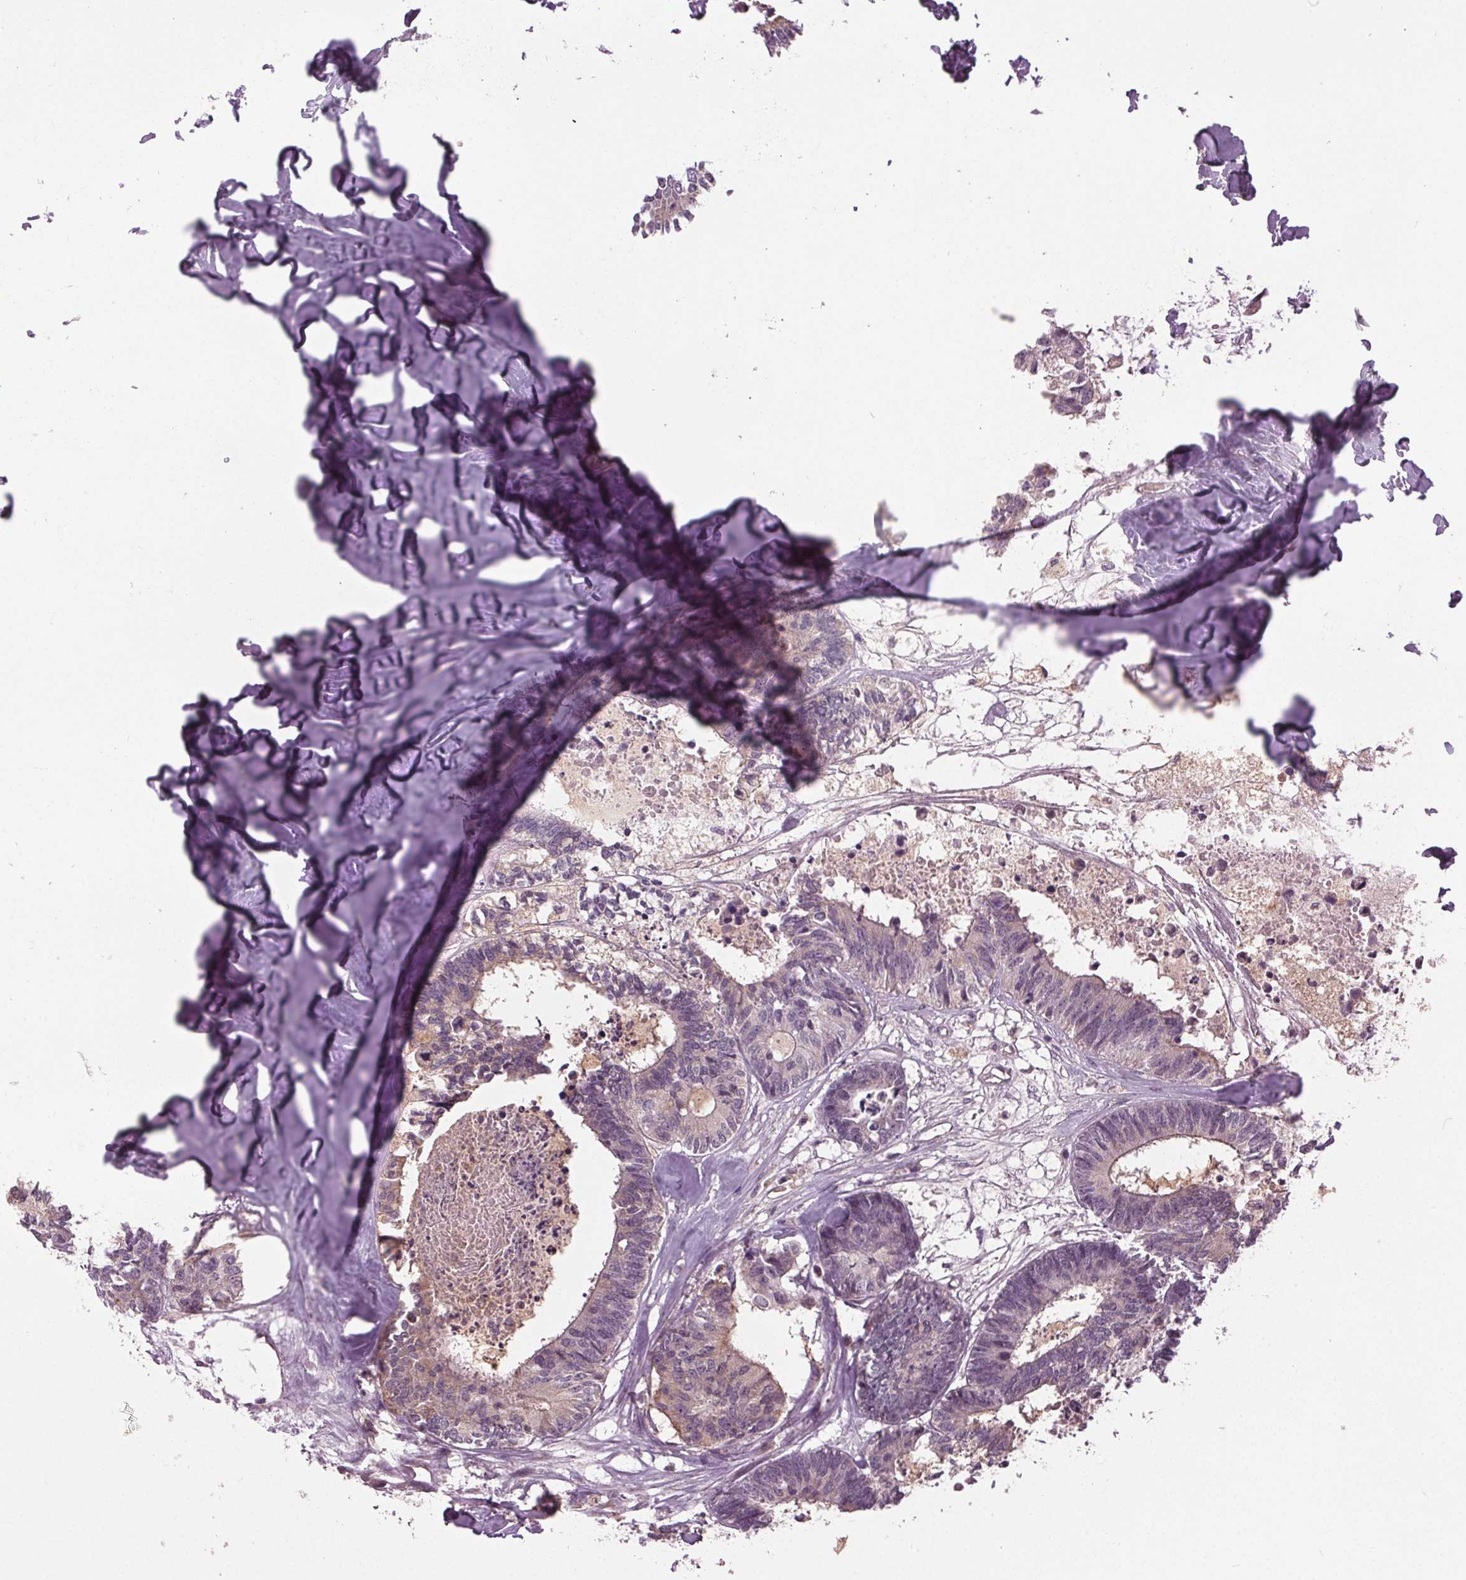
{"staining": {"intensity": "weak", "quantity": "<25%", "location": "cytoplasmic/membranous"}, "tissue": "colorectal cancer", "cell_type": "Tumor cells", "image_type": "cancer", "snomed": [{"axis": "morphology", "description": "Adenocarcinoma, NOS"}, {"axis": "topography", "description": "Colon"}, {"axis": "topography", "description": "Rectum"}], "caption": "Colorectal adenocarcinoma was stained to show a protein in brown. There is no significant staining in tumor cells. (DAB immunohistochemistry (IHC) with hematoxylin counter stain).", "gene": "BSDC1", "patient": {"sex": "male", "age": 57}}